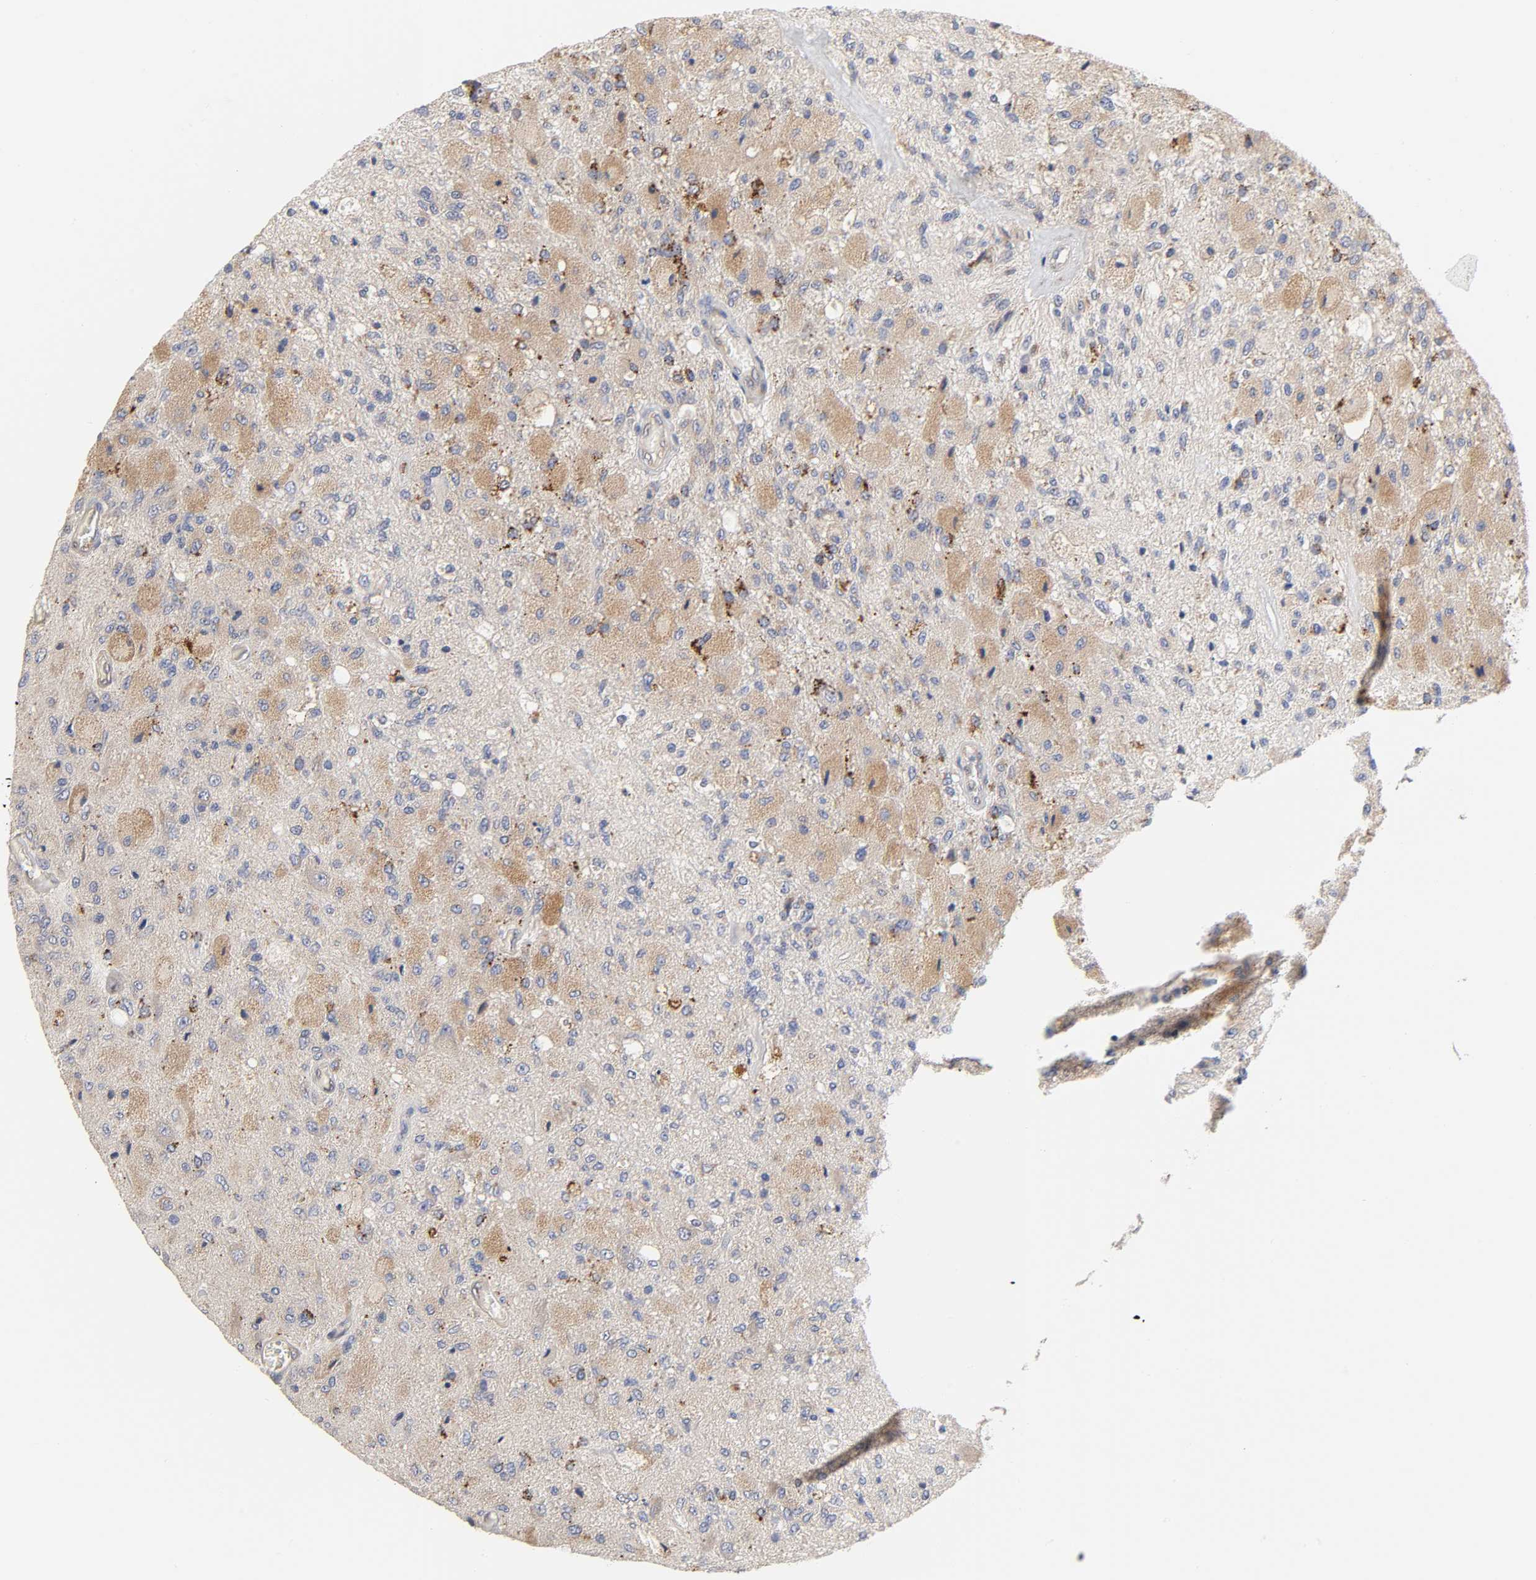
{"staining": {"intensity": "weak", "quantity": ">75%", "location": "cytoplasmic/membranous"}, "tissue": "glioma", "cell_type": "Tumor cells", "image_type": "cancer", "snomed": [{"axis": "morphology", "description": "Normal tissue, NOS"}, {"axis": "morphology", "description": "Glioma, malignant, High grade"}, {"axis": "topography", "description": "Cerebral cortex"}], "caption": "Immunohistochemical staining of malignant glioma (high-grade) reveals low levels of weak cytoplasmic/membranous protein positivity in approximately >75% of tumor cells.", "gene": "C17orf75", "patient": {"sex": "male", "age": 77}}